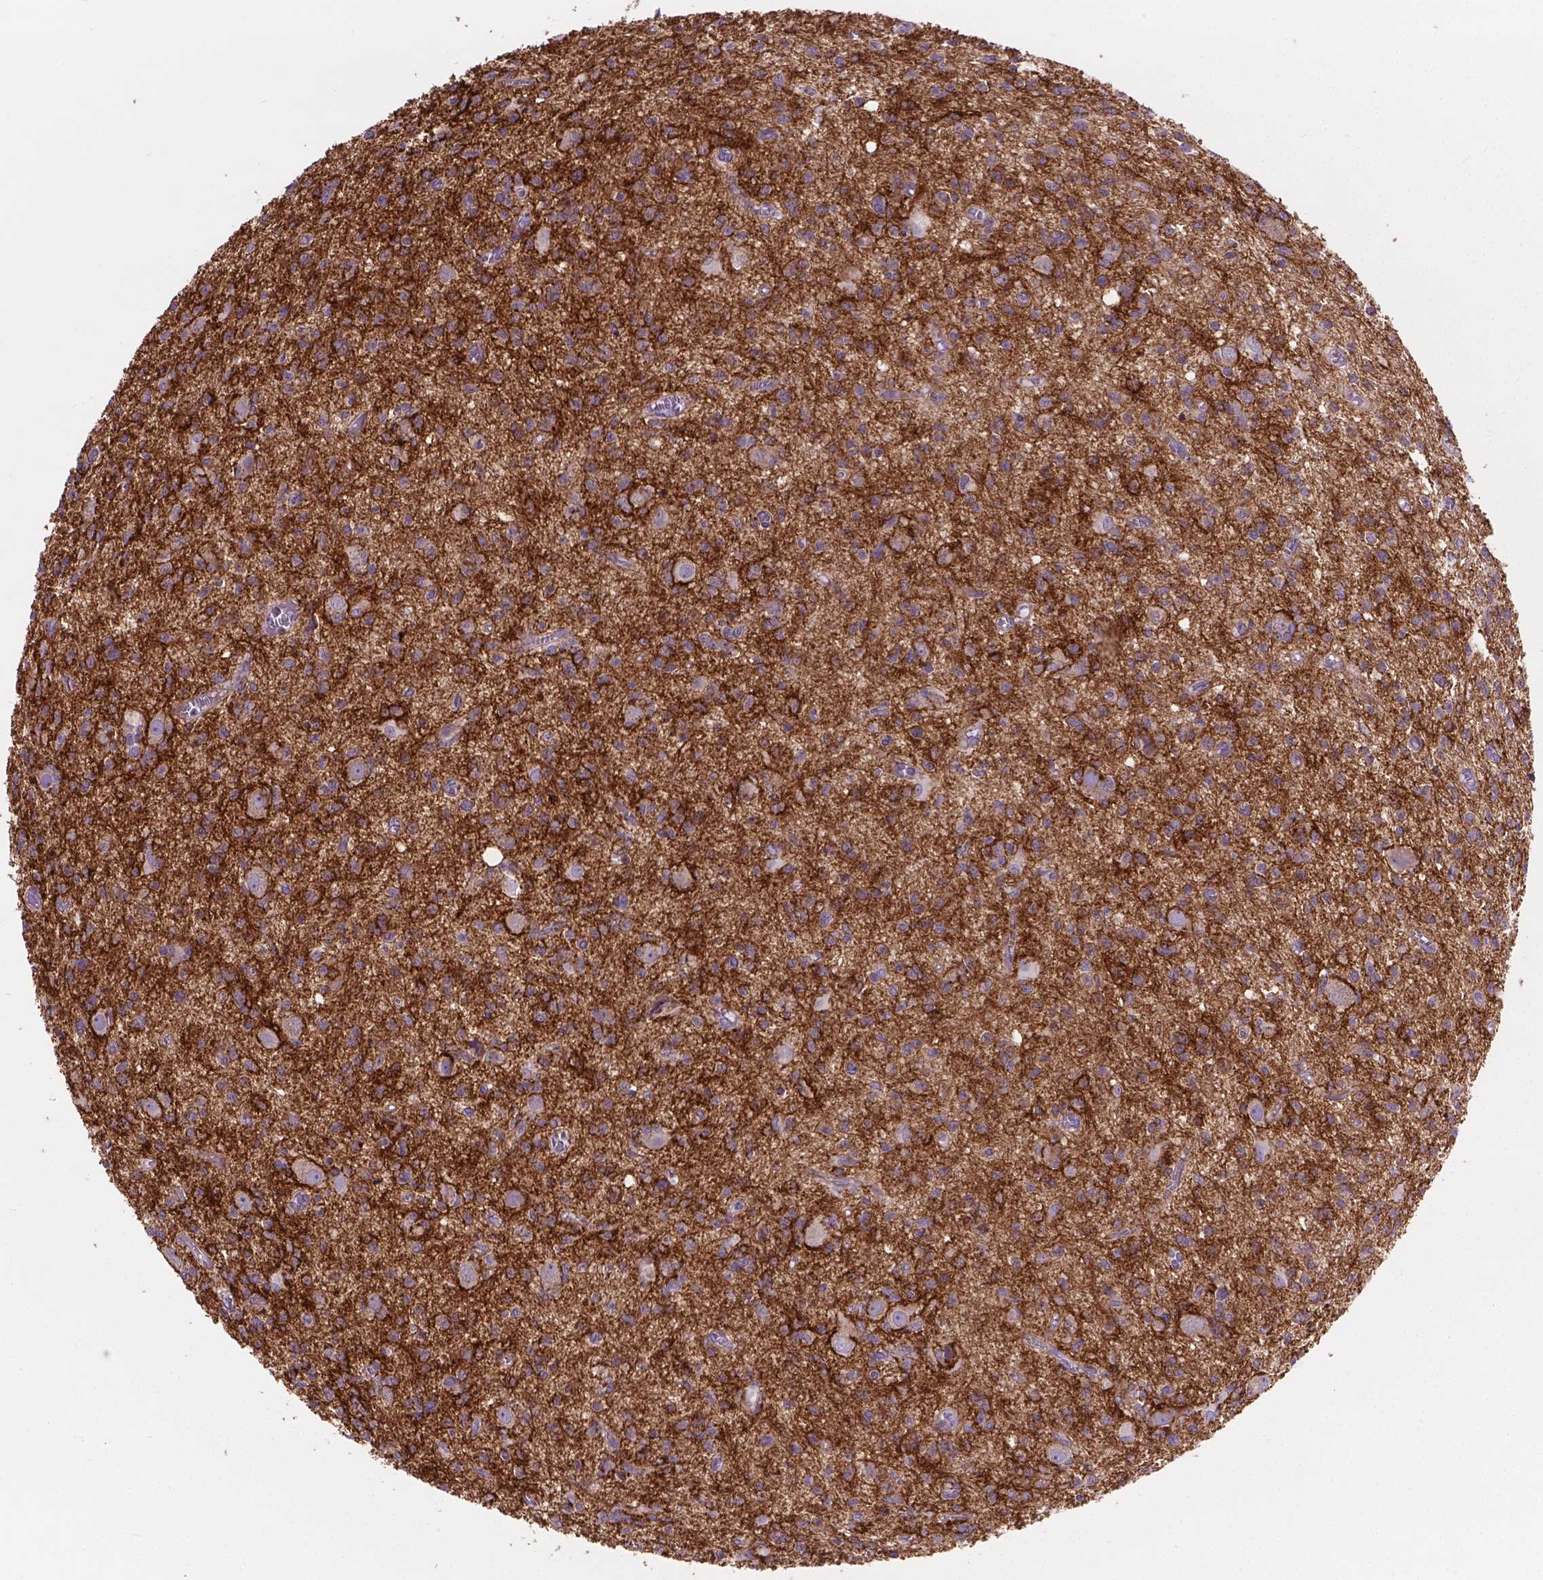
{"staining": {"intensity": "negative", "quantity": "none", "location": "none"}, "tissue": "glioma", "cell_type": "Tumor cells", "image_type": "cancer", "snomed": [{"axis": "morphology", "description": "Glioma, malignant, Low grade"}, {"axis": "topography", "description": "Brain"}], "caption": "Immunohistochemical staining of human malignant glioma (low-grade) reveals no significant staining in tumor cells.", "gene": "CSPG5", "patient": {"sex": "male", "age": 64}}